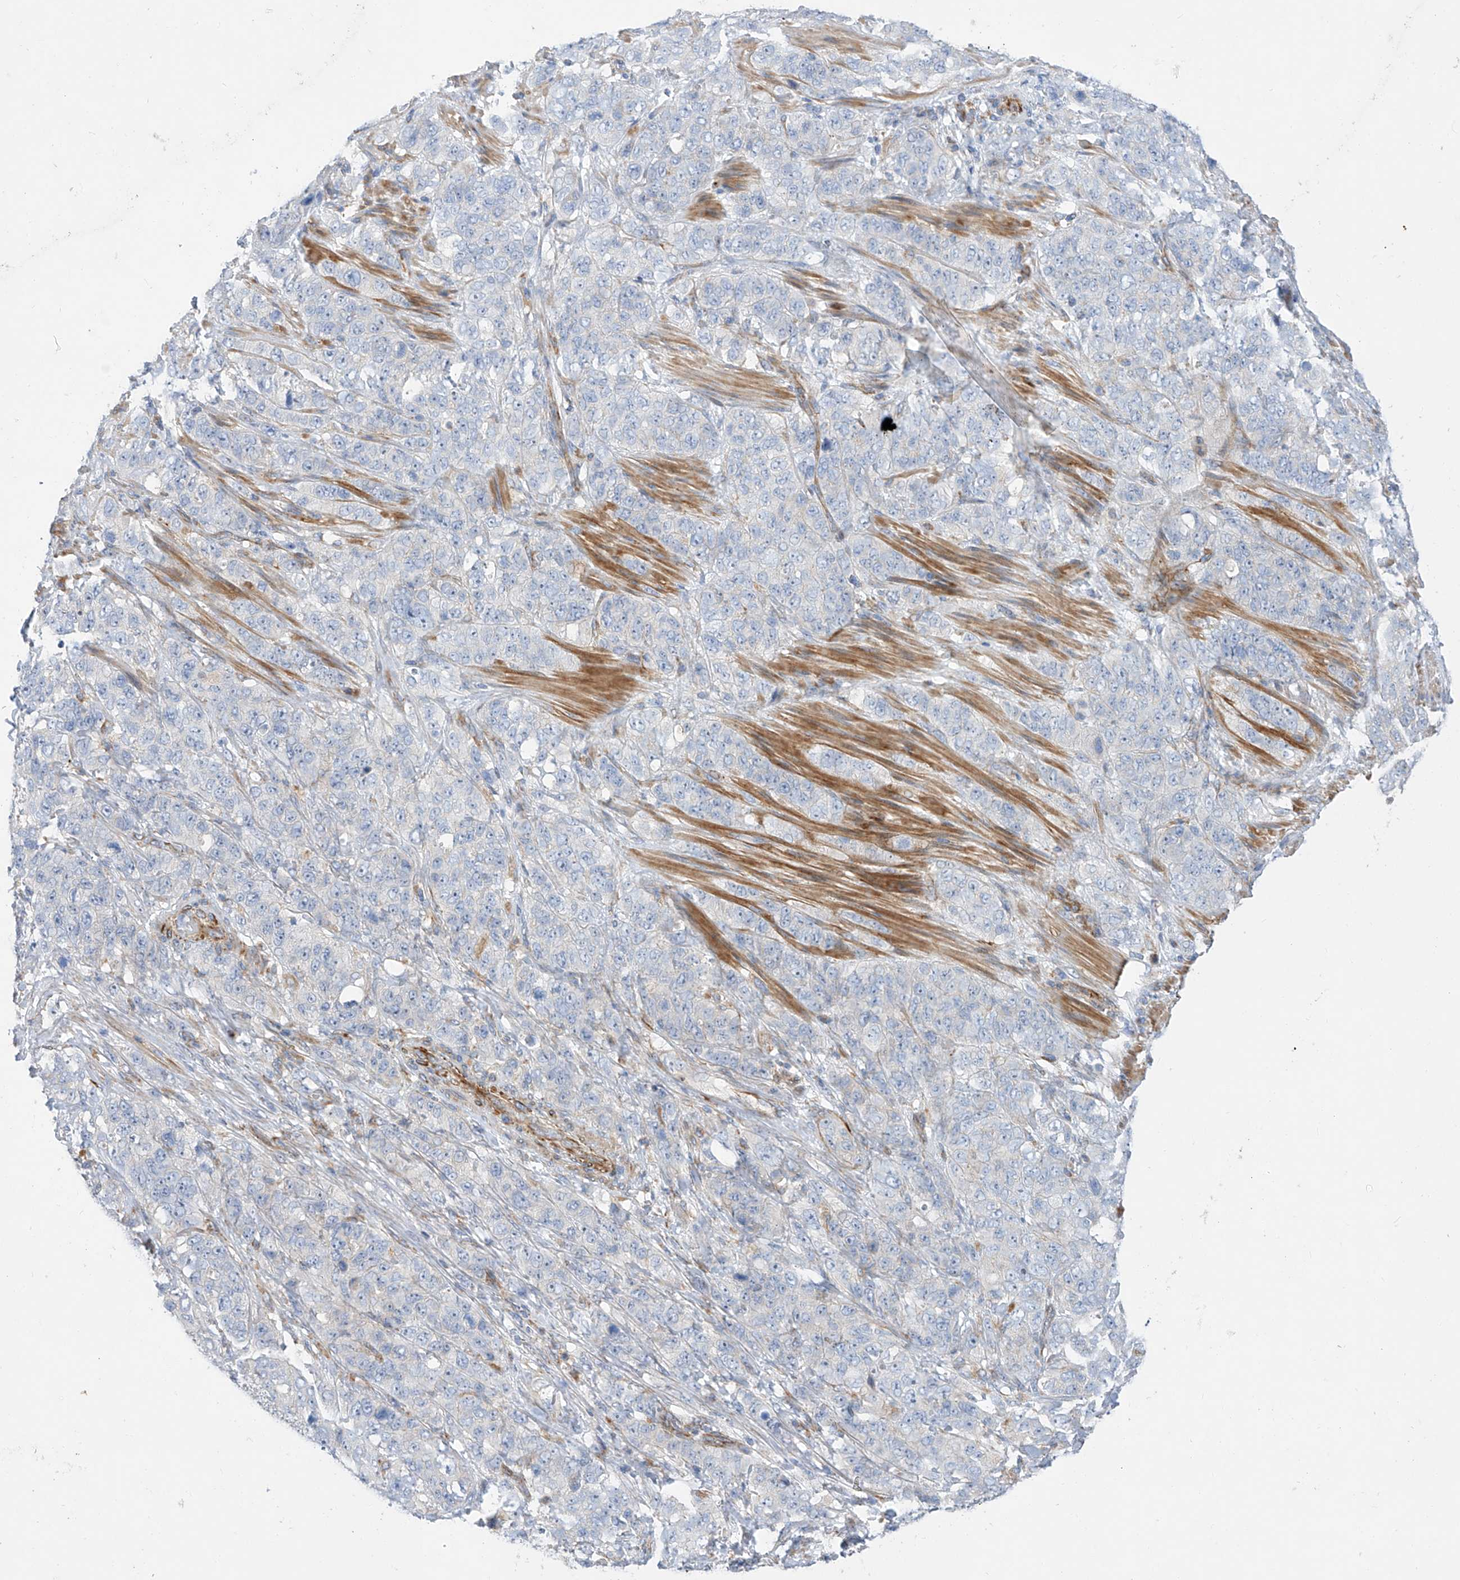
{"staining": {"intensity": "negative", "quantity": "none", "location": "none"}, "tissue": "stomach cancer", "cell_type": "Tumor cells", "image_type": "cancer", "snomed": [{"axis": "morphology", "description": "Adenocarcinoma, NOS"}, {"axis": "topography", "description": "Stomach"}], "caption": "Immunohistochemical staining of adenocarcinoma (stomach) shows no significant staining in tumor cells. (Brightfield microscopy of DAB (3,3'-diaminobenzidine) IHC at high magnification).", "gene": "CST9", "patient": {"sex": "male", "age": 48}}